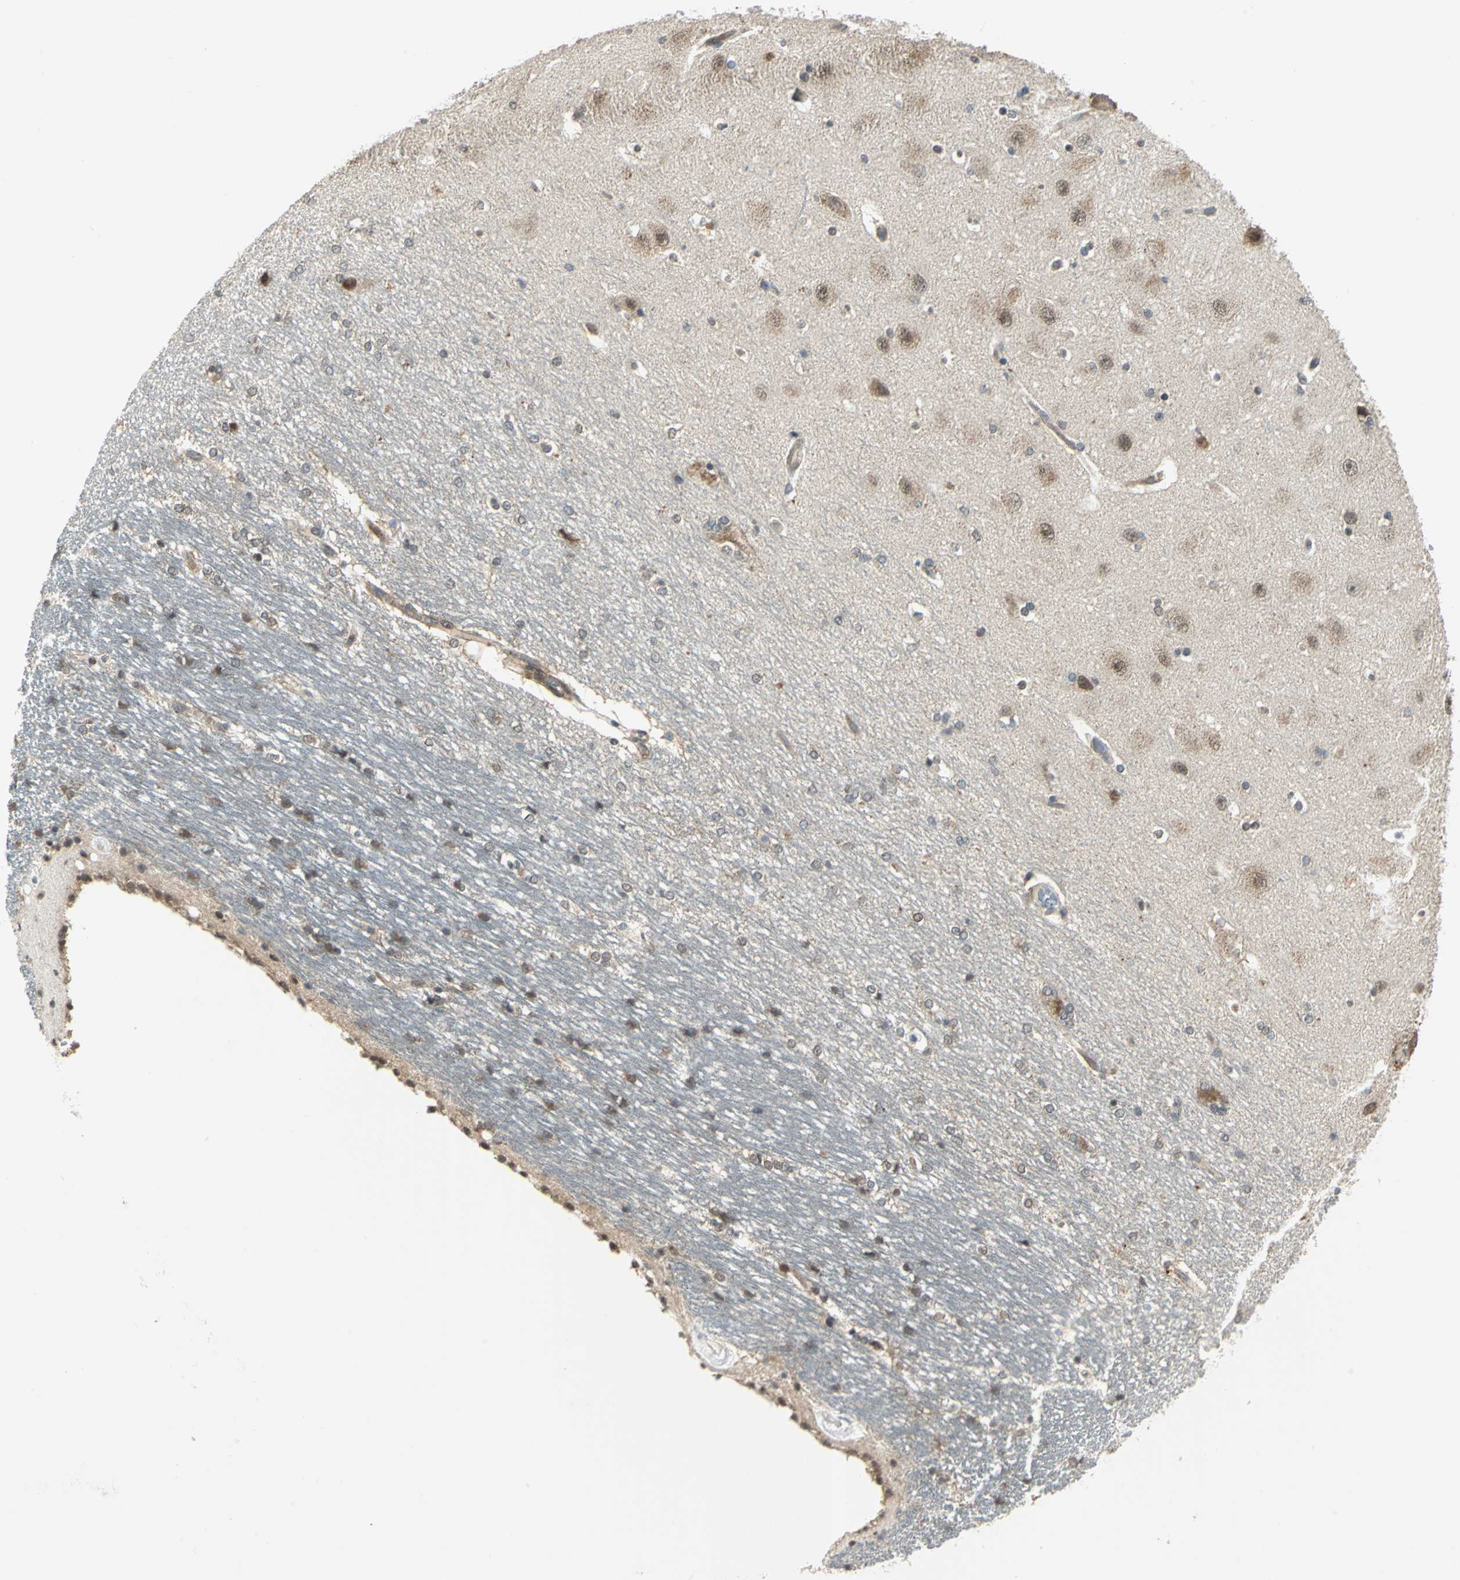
{"staining": {"intensity": "moderate", "quantity": "25%-75%", "location": "cytoplasmic/membranous,nuclear"}, "tissue": "hippocampus", "cell_type": "Glial cells", "image_type": "normal", "snomed": [{"axis": "morphology", "description": "Normal tissue, NOS"}, {"axis": "topography", "description": "Hippocampus"}], "caption": "Approximately 25%-75% of glial cells in normal human hippocampus demonstrate moderate cytoplasmic/membranous,nuclear protein positivity as visualized by brown immunohistochemical staining.", "gene": "PLAGL2", "patient": {"sex": "female", "age": 19}}